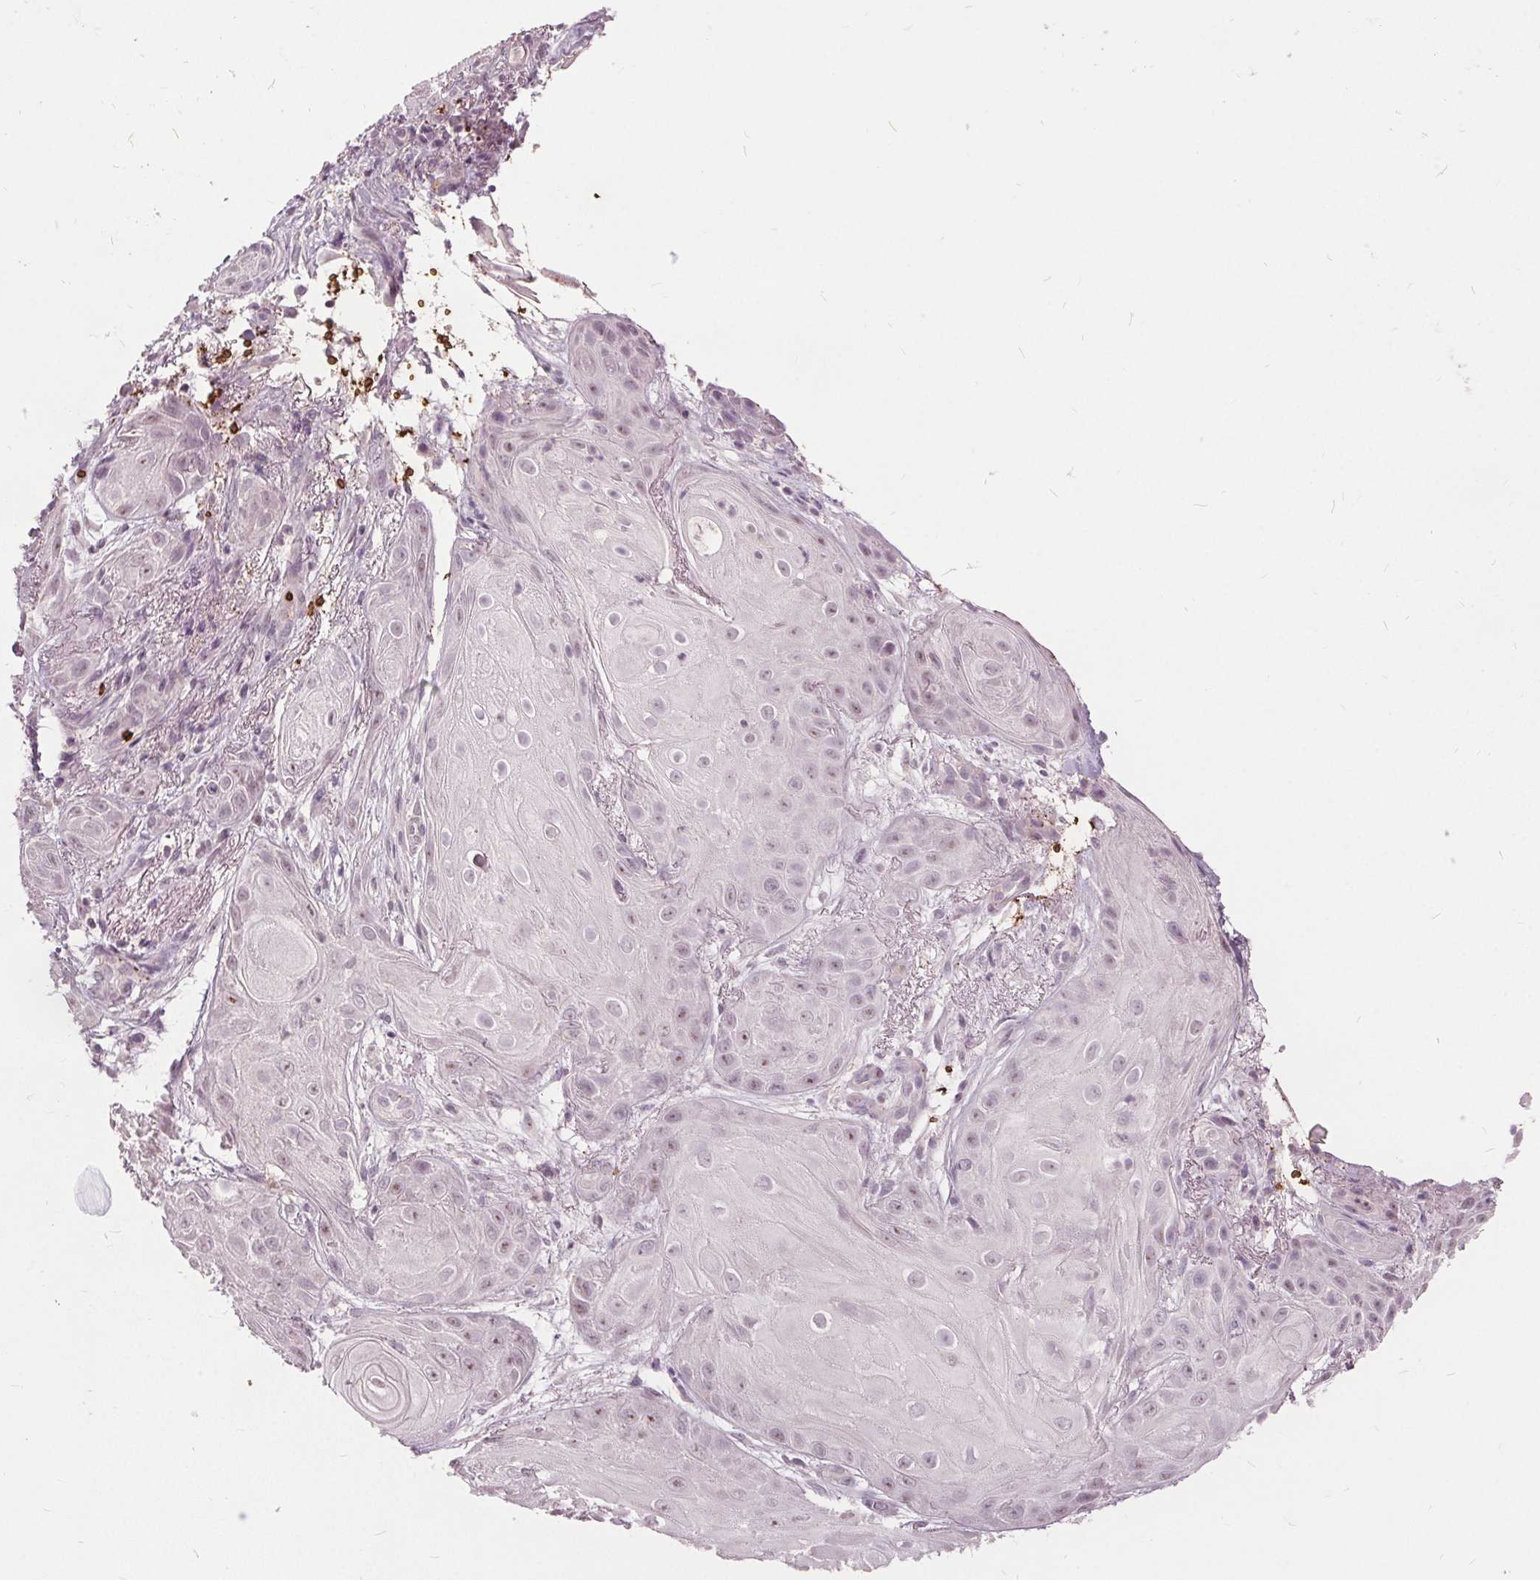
{"staining": {"intensity": "weak", "quantity": "<25%", "location": "nuclear"}, "tissue": "skin cancer", "cell_type": "Tumor cells", "image_type": "cancer", "snomed": [{"axis": "morphology", "description": "Squamous cell carcinoma, NOS"}, {"axis": "topography", "description": "Skin"}], "caption": "Human skin cancer stained for a protein using immunohistochemistry (IHC) shows no expression in tumor cells.", "gene": "SLC4A1", "patient": {"sex": "male", "age": 62}}